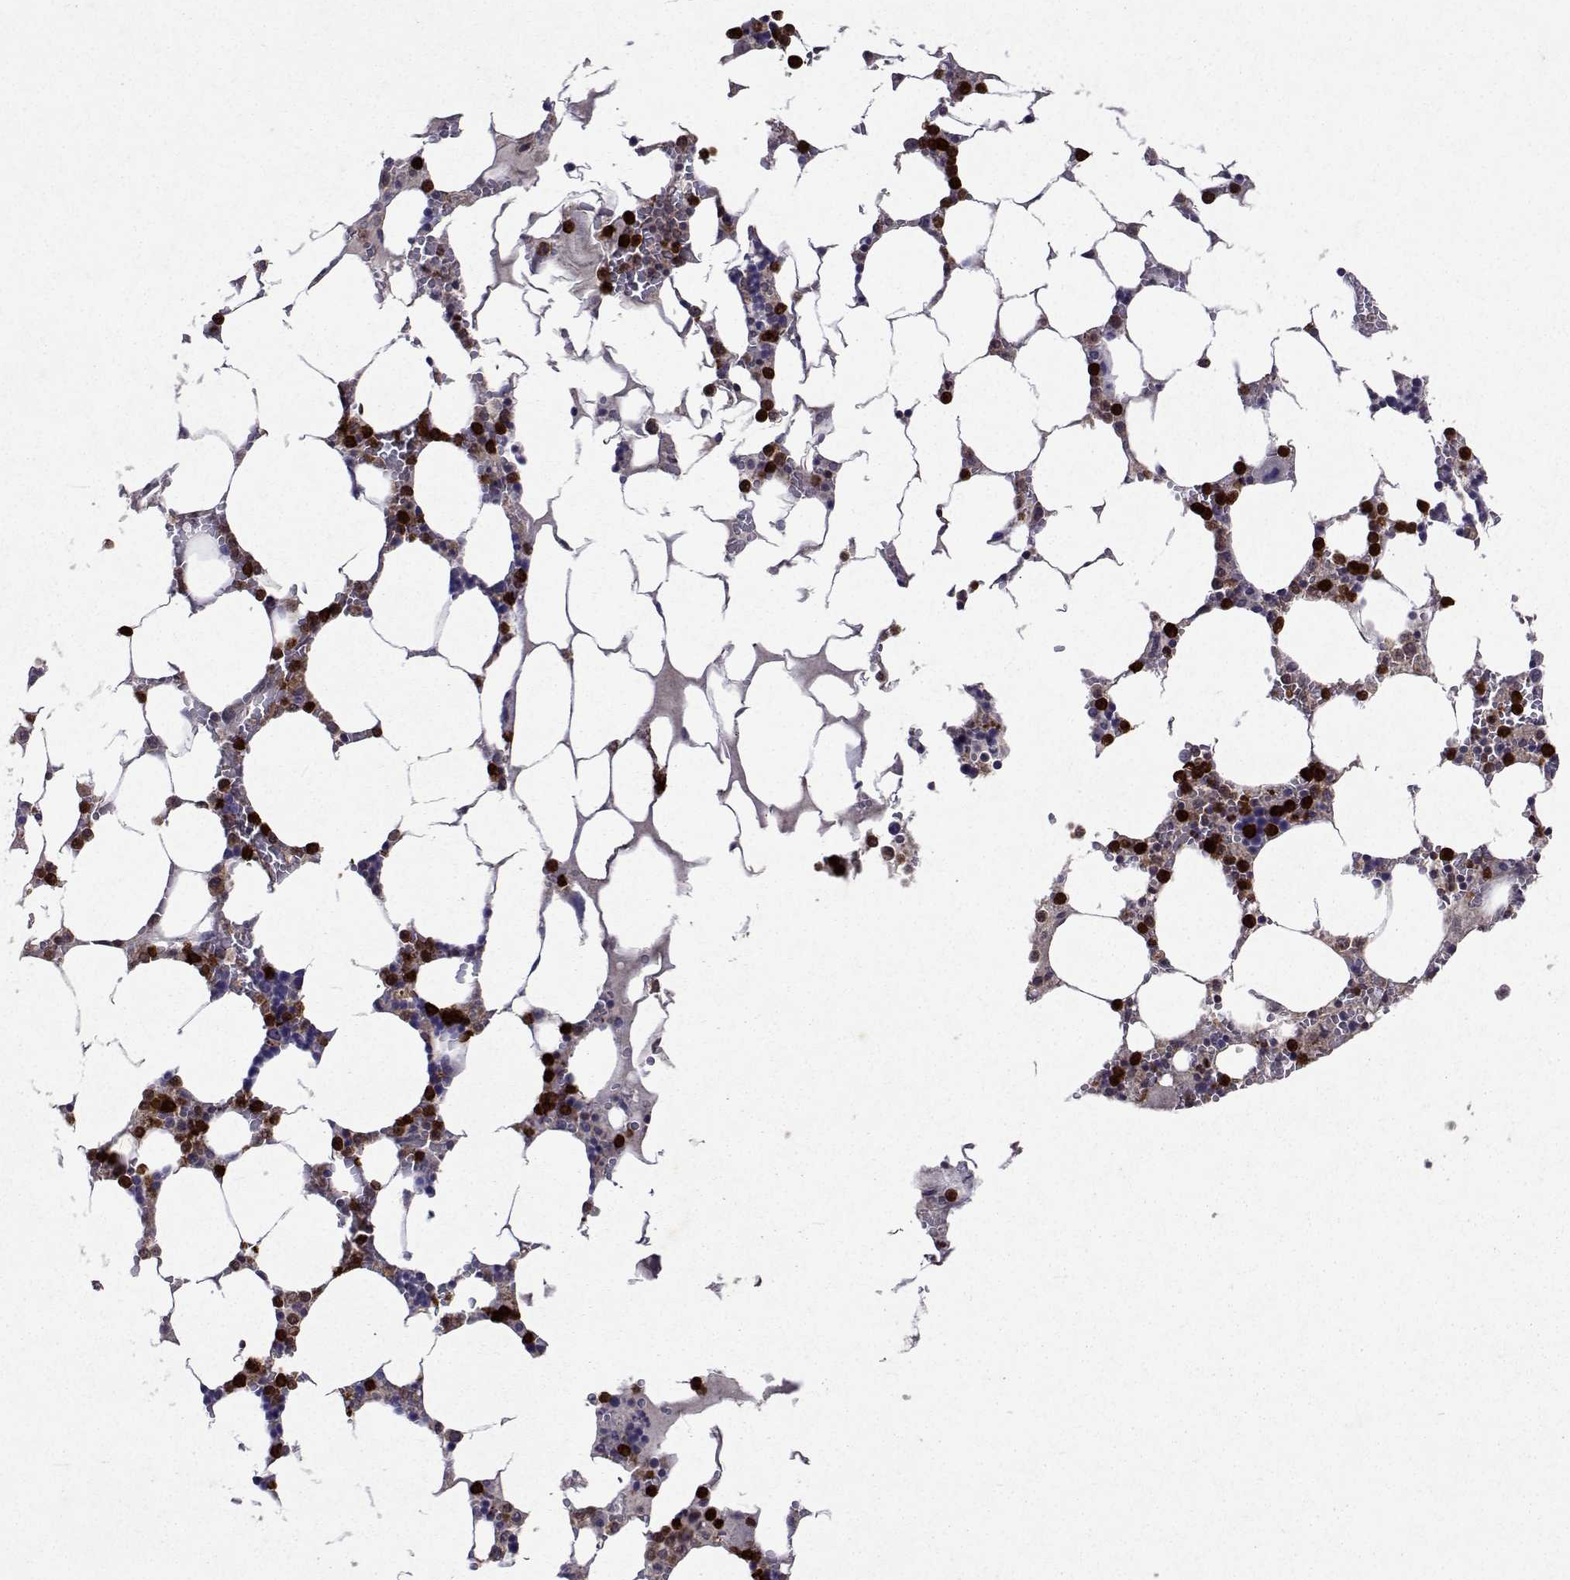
{"staining": {"intensity": "strong", "quantity": "25%-75%", "location": "cytoplasmic/membranous,nuclear"}, "tissue": "bone marrow", "cell_type": "Hematopoietic cells", "image_type": "normal", "snomed": [{"axis": "morphology", "description": "Normal tissue, NOS"}, {"axis": "topography", "description": "Bone marrow"}], "caption": "Immunohistochemical staining of benign bone marrow exhibits strong cytoplasmic/membranous,nuclear protein expression in approximately 25%-75% of hematopoietic cells.", "gene": "APAF1", "patient": {"sex": "male", "age": 64}}